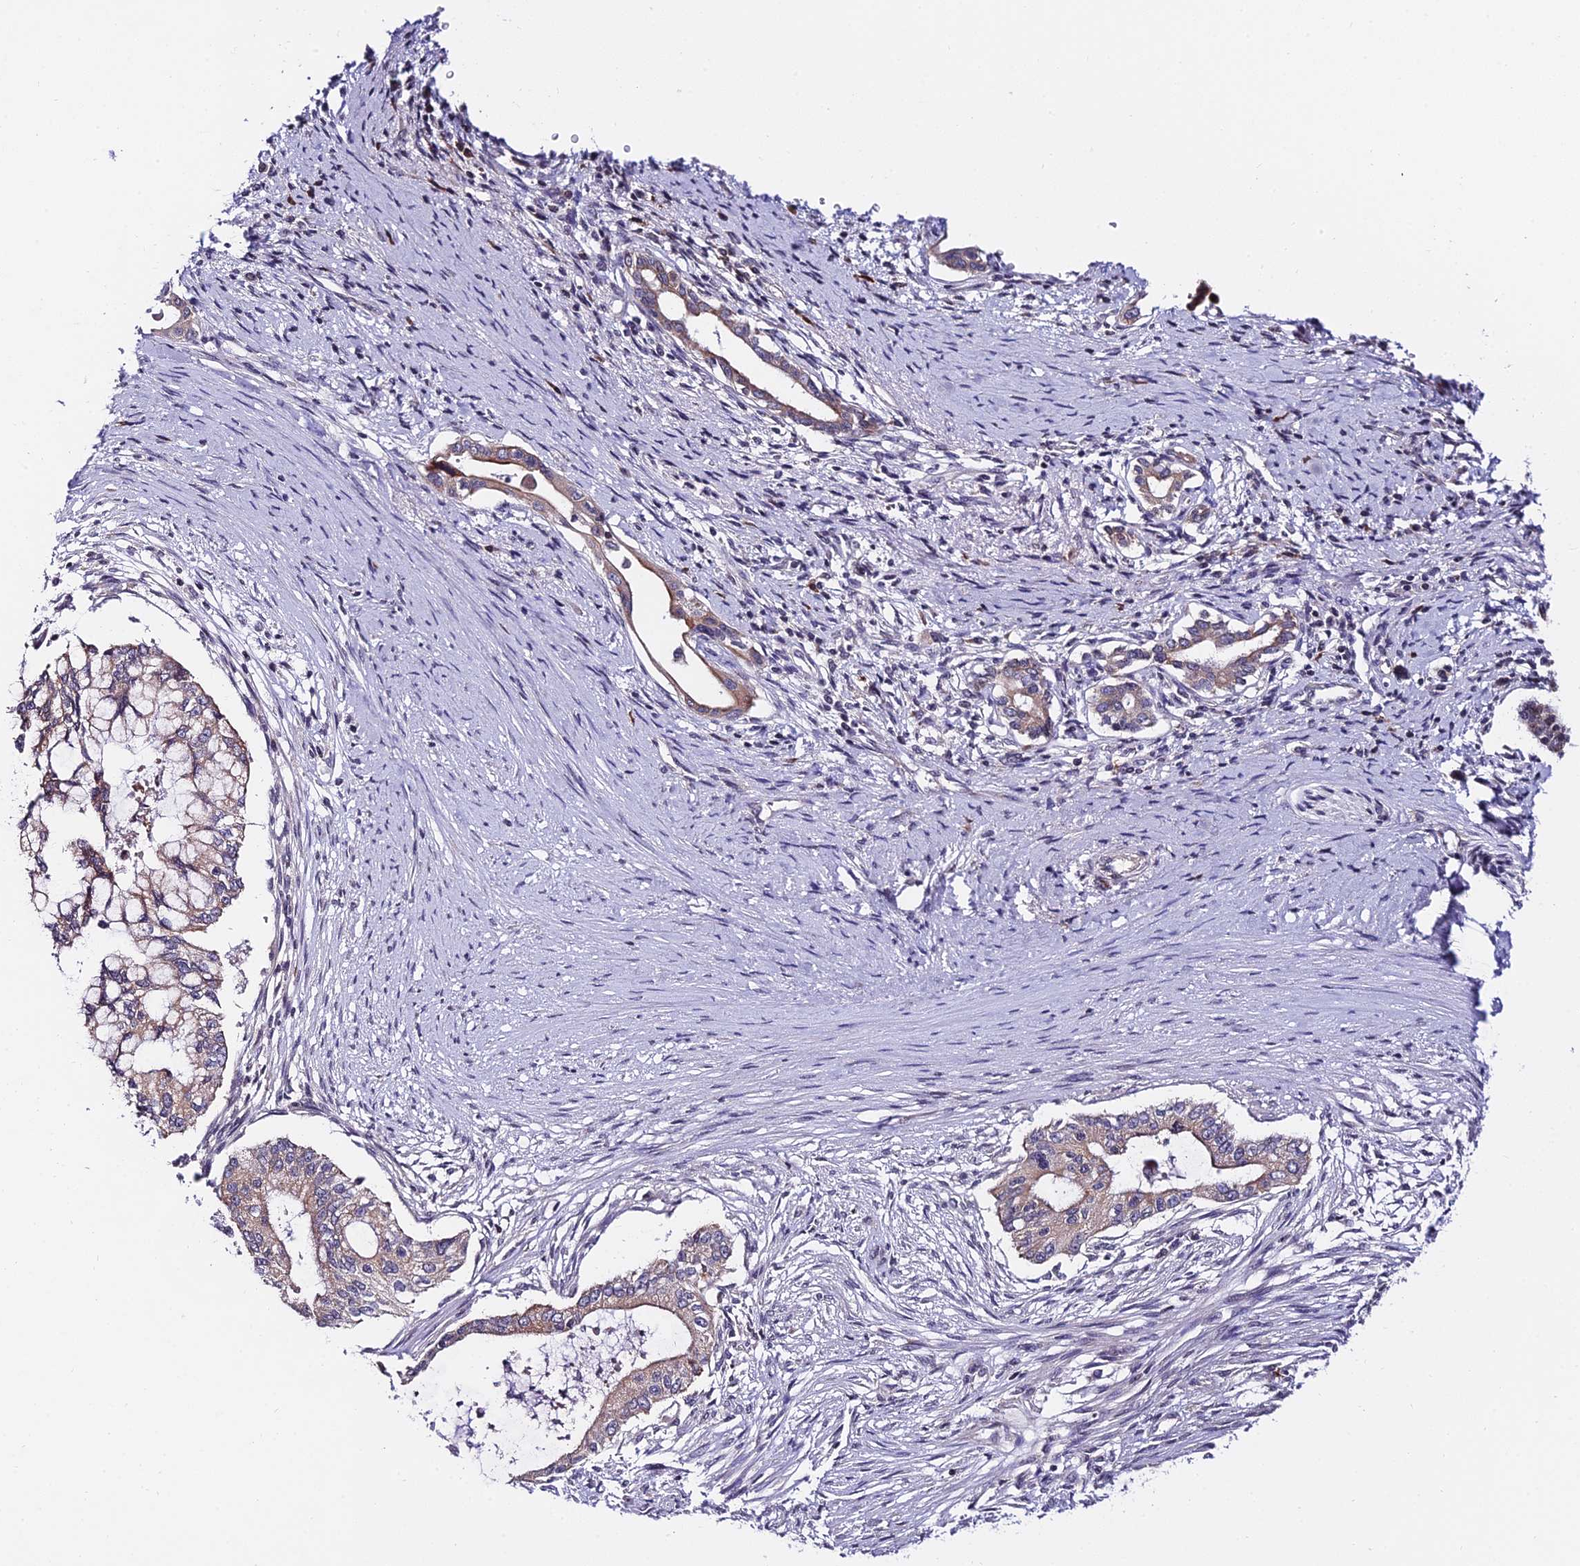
{"staining": {"intensity": "weak", "quantity": "25%-75%", "location": "cytoplasmic/membranous"}, "tissue": "pancreatic cancer", "cell_type": "Tumor cells", "image_type": "cancer", "snomed": [{"axis": "morphology", "description": "Adenocarcinoma, NOS"}, {"axis": "topography", "description": "Pancreas"}], "caption": "Immunohistochemical staining of pancreatic cancer reveals low levels of weak cytoplasmic/membranous staining in approximately 25%-75% of tumor cells.", "gene": "CDNF", "patient": {"sex": "male", "age": 46}}